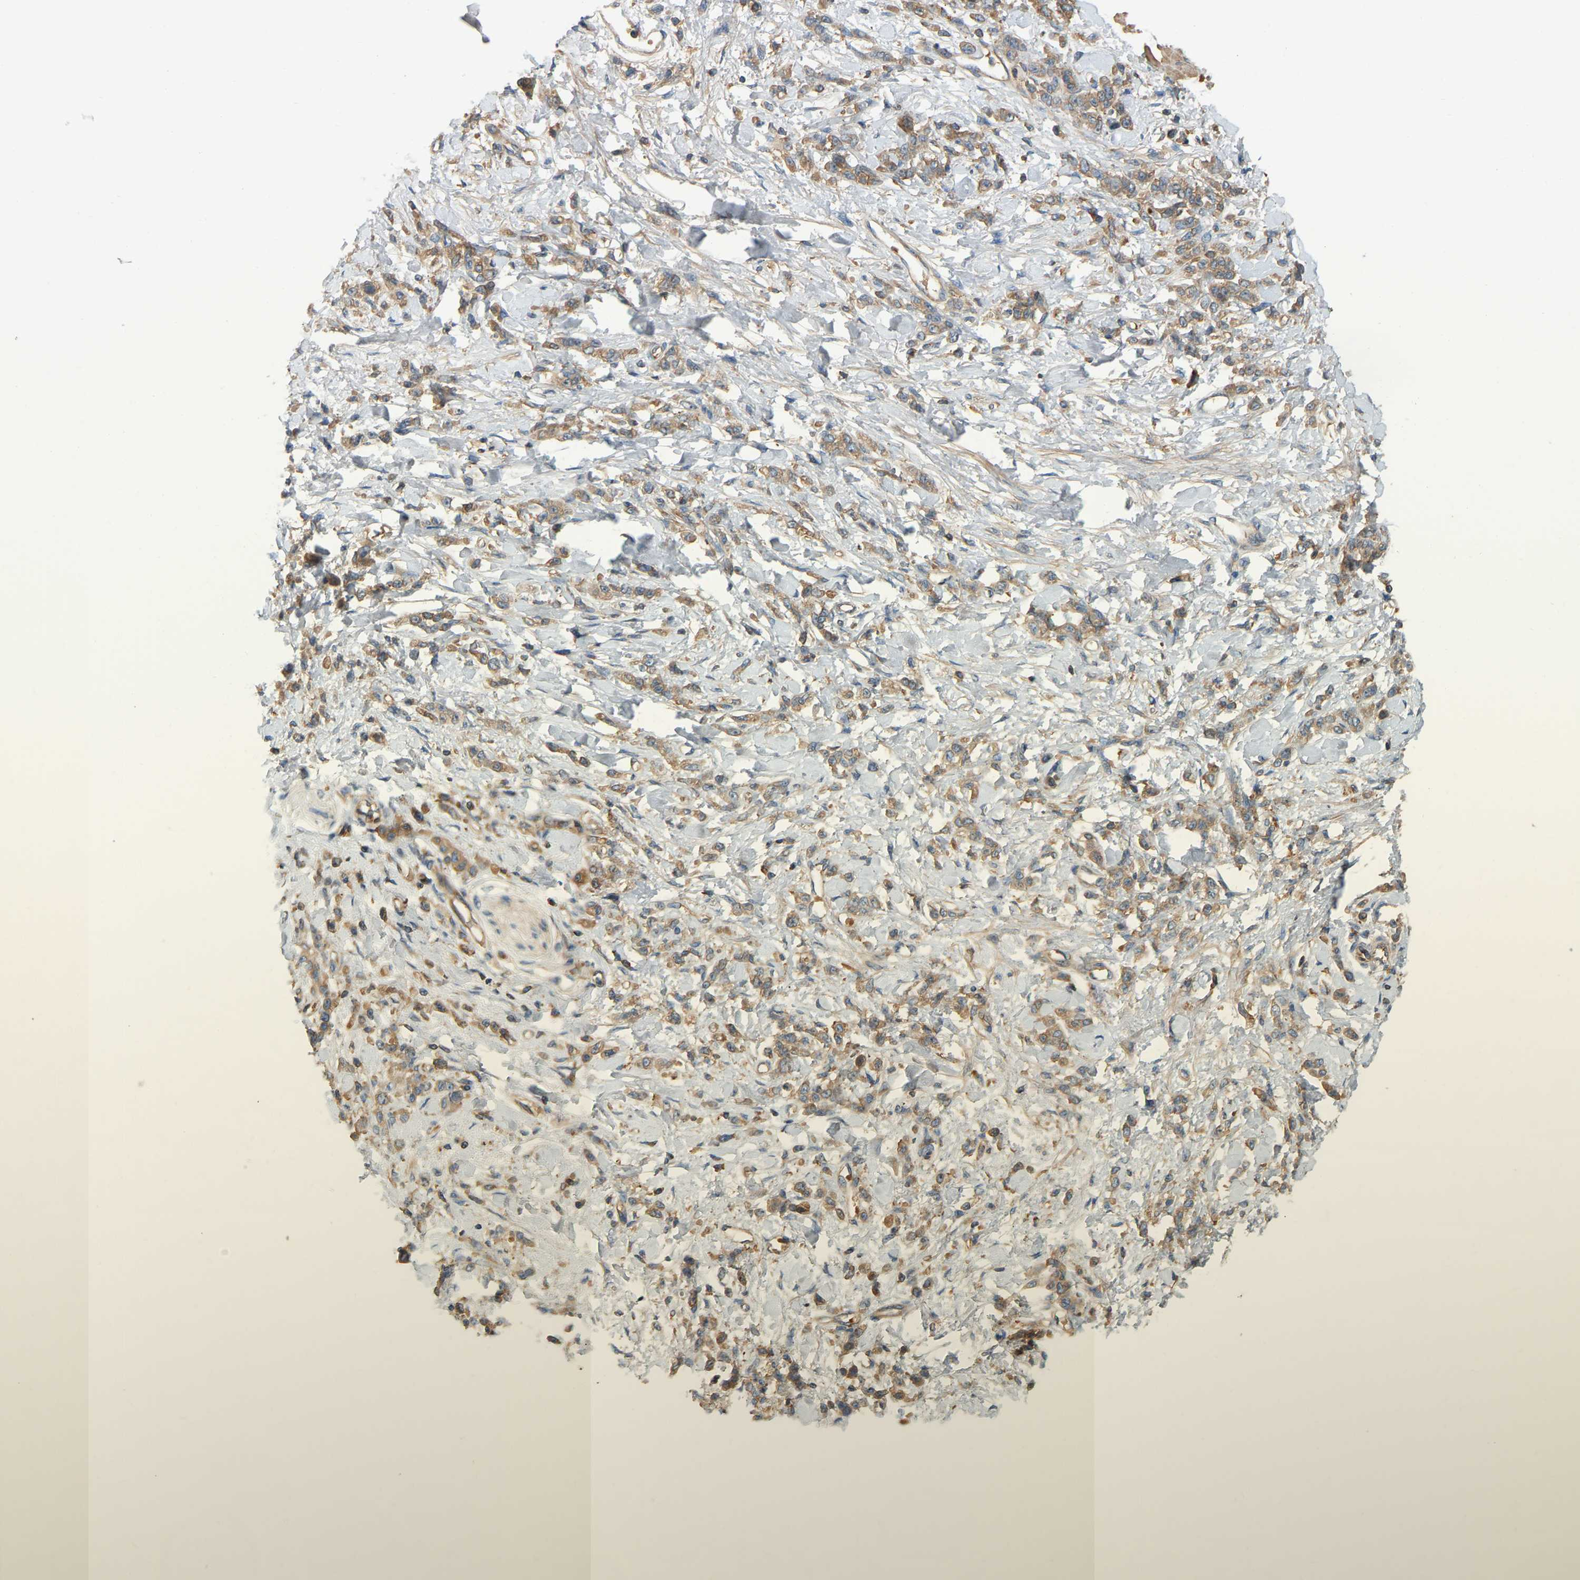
{"staining": {"intensity": "moderate", "quantity": ">75%", "location": "cytoplasmic/membranous"}, "tissue": "stomach cancer", "cell_type": "Tumor cells", "image_type": "cancer", "snomed": [{"axis": "morphology", "description": "Normal tissue, NOS"}, {"axis": "morphology", "description": "Adenocarcinoma, NOS"}, {"axis": "topography", "description": "Stomach"}], "caption": "Moderate cytoplasmic/membranous expression is appreciated in approximately >75% of tumor cells in stomach cancer.", "gene": "AKAP13", "patient": {"sex": "male", "age": 82}}